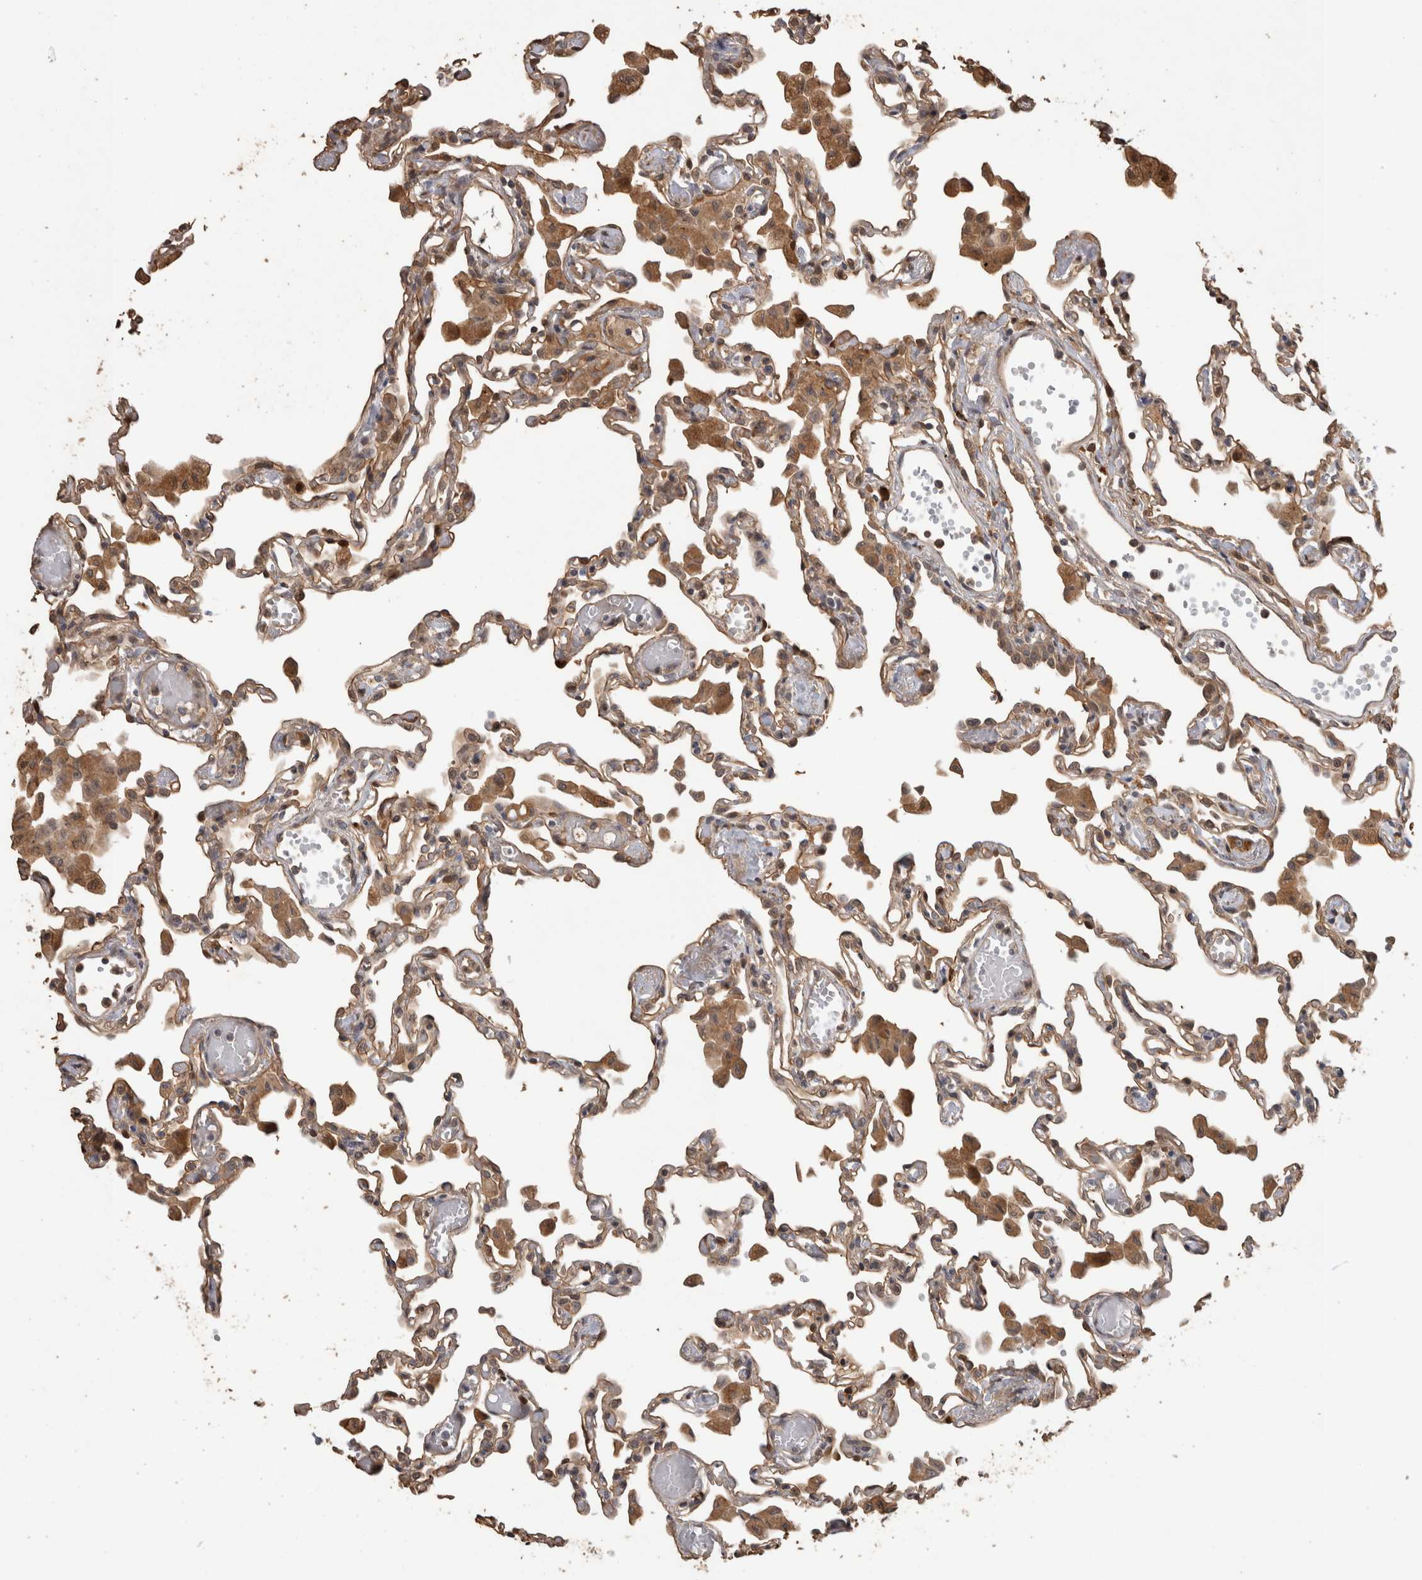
{"staining": {"intensity": "weak", "quantity": "25%-75%", "location": "cytoplasmic/membranous"}, "tissue": "lung", "cell_type": "Alveolar cells", "image_type": "normal", "snomed": [{"axis": "morphology", "description": "Normal tissue, NOS"}, {"axis": "topography", "description": "Bronchus"}, {"axis": "topography", "description": "Lung"}], "caption": "Immunohistochemical staining of normal human lung reveals 25%-75% levels of weak cytoplasmic/membranous protein staining in approximately 25%-75% of alveolar cells. The staining was performed using DAB to visualize the protein expression in brown, while the nuclei were stained in blue with hematoxylin (Magnification: 20x).", "gene": "RHPN1", "patient": {"sex": "female", "age": 49}}